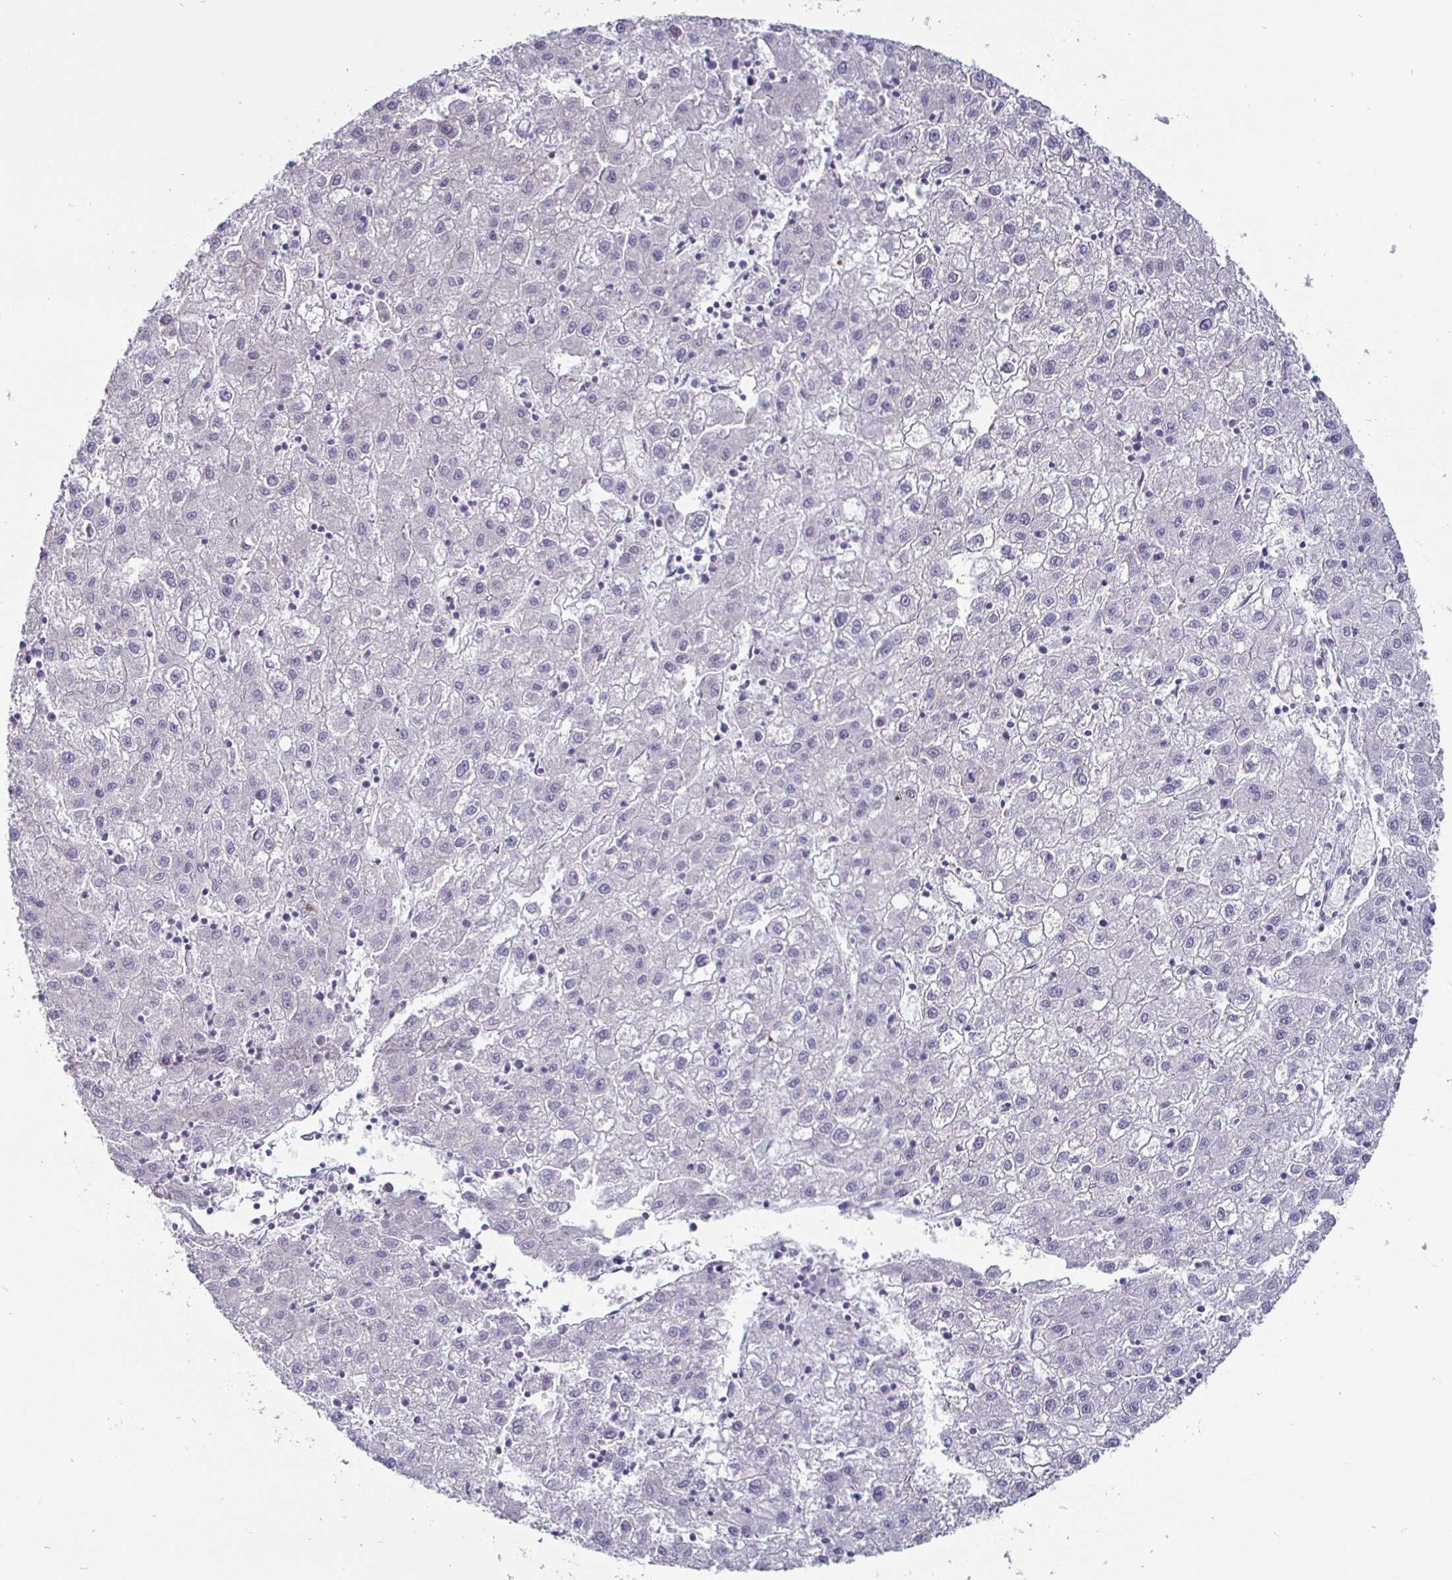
{"staining": {"intensity": "negative", "quantity": "none", "location": "none"}, "tissue": "liver cancer", "cell_type": "Tumor cells", "image_type": "cancer", "snomed": [{"axis": "morphology", "description": "Carcinoma, Hepatocellular, NOS"}, {"axis": "topography", "description": "Liver"}], "caption": "Immunohistochemical staining of human liver cancer shows no significant staining in tumor cells.", "gene": "DMRTB1", "patient": {"sex": "male", "age": 72}}